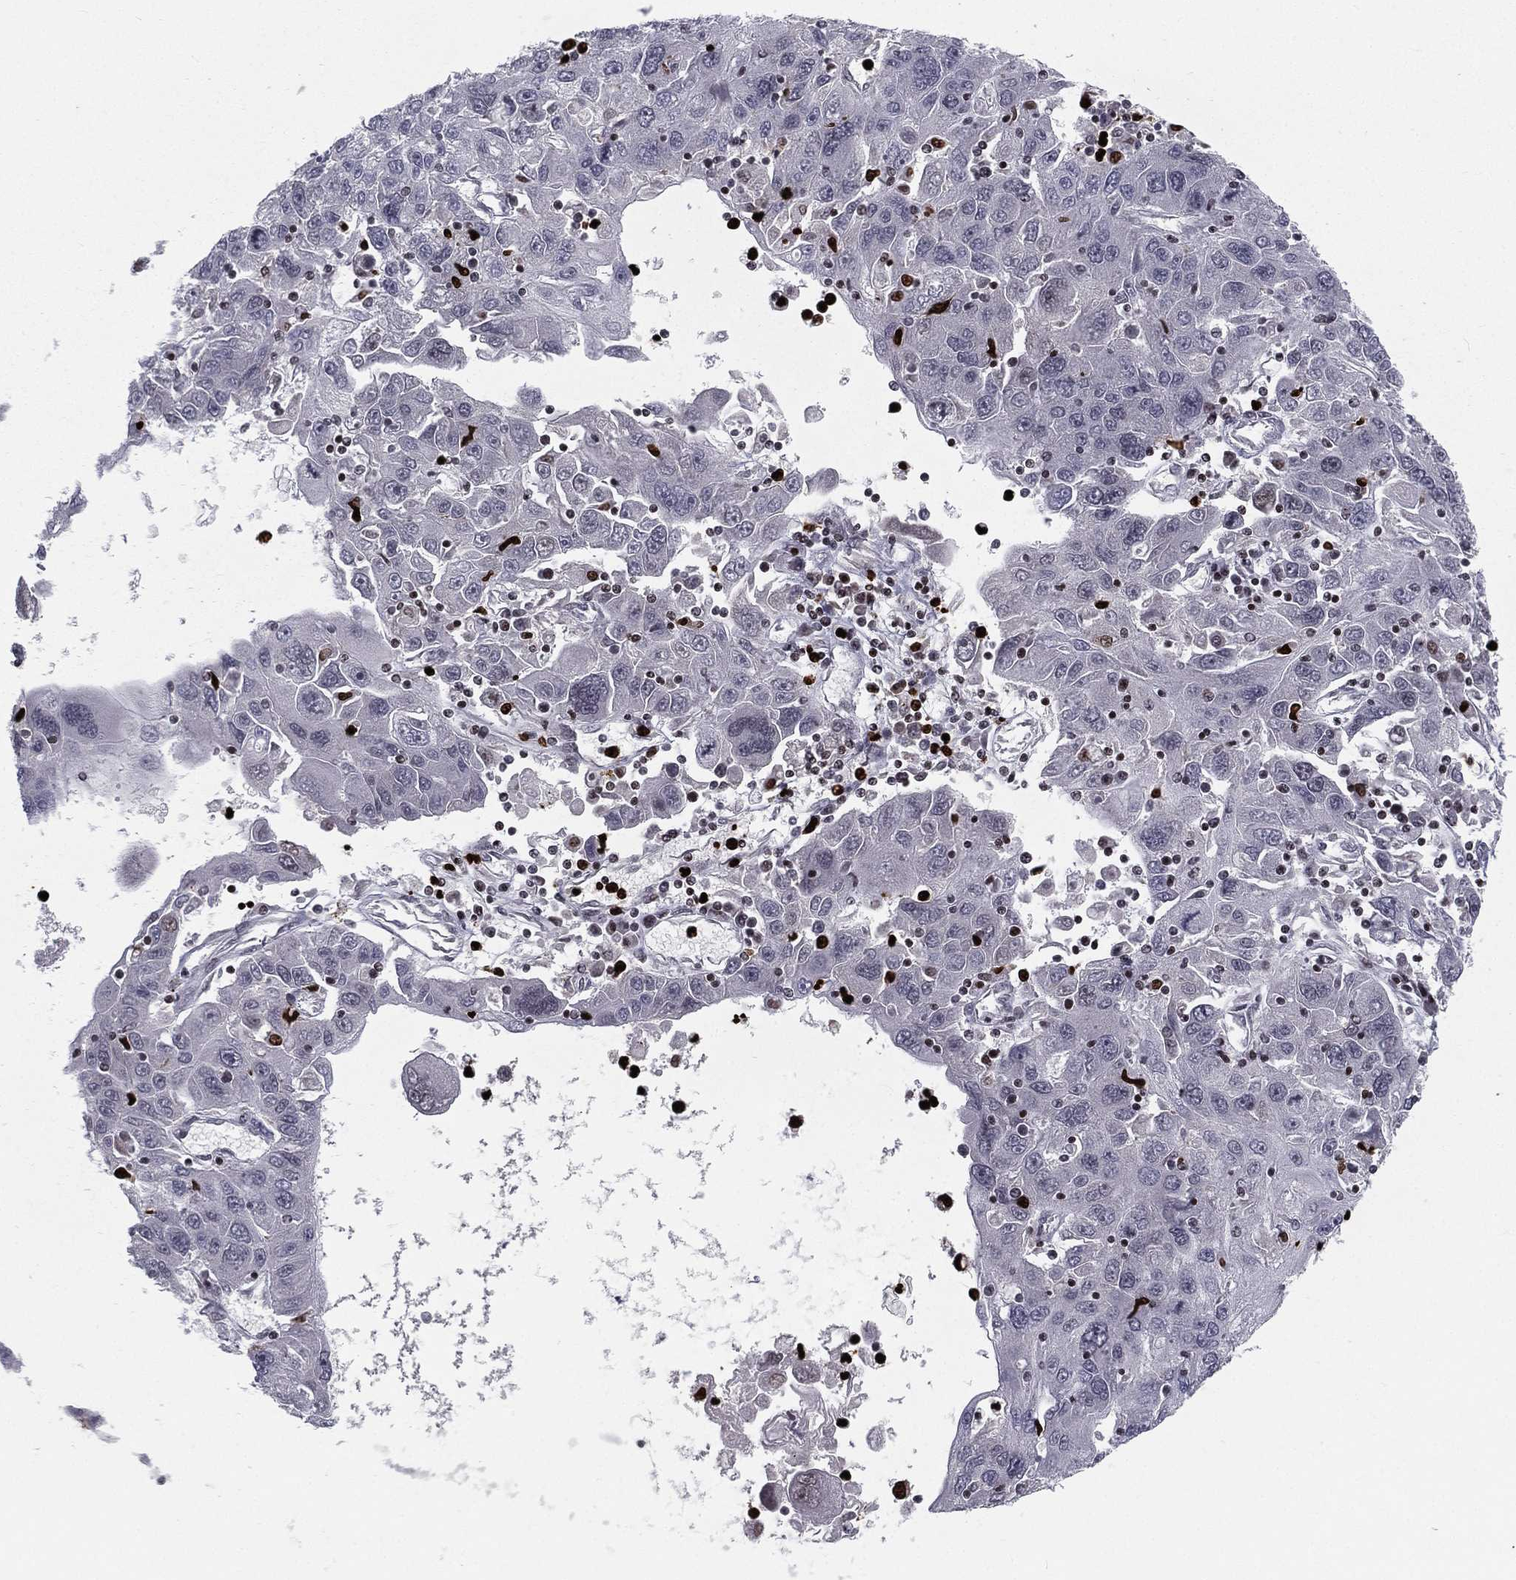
{"staining": {"intensity": "negative", "quantity": "none", "location": "none"}, "tissue": "stomach cancer", "cell_type": "Tumor cells", "image_type": "cancer", "snomed": [{"axis": "morphology", "description": "Adenocarcinoma, NOS"}, {"axis": "topography", "description": "Stomach"}], "caption": "A high-resolution photomicrograph shows IHC staining of stomach cancer, which reveals no significant expression in tumor cells.", "gene": "MNDA", "patient": {"sex": "male", "age": 56}}